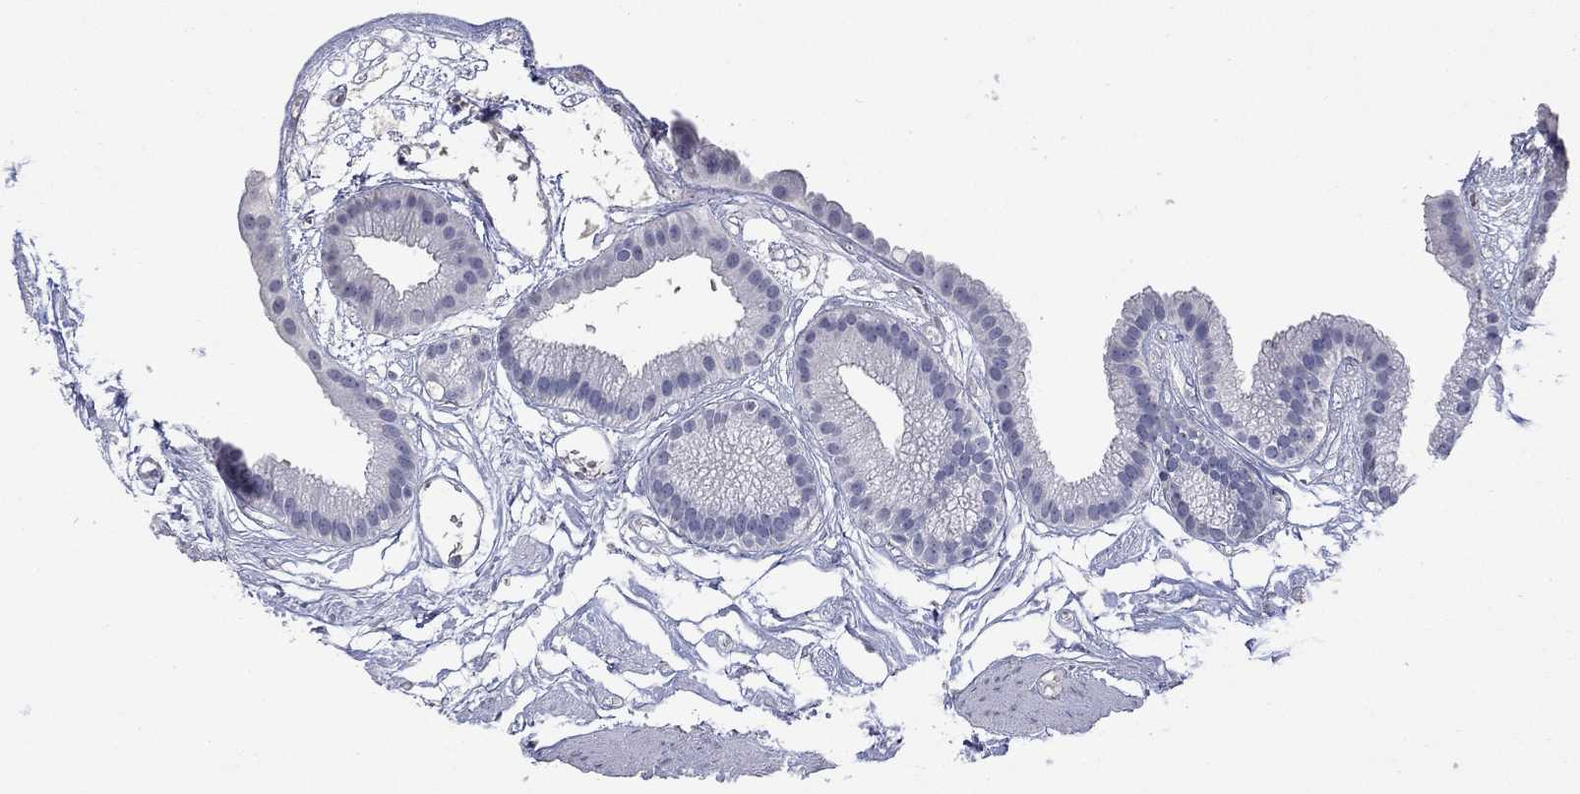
{"staining": {"intensity": "negative", "quantity": "none", "location": "none"}, "tissue": "gallbladder", "cell_type": "Glandular cells", "image_type": "normal", "snomed": [{"axis": "morphology", "description": "Normal tissue, NOS"}, {"axis": "topography", "description": "Gallbladder"}], "caption": "Glandular cells are negative for protein expression in unremarkable human gallbladder. (DAB immunohistochemistry with hematoxylin counter stain).", "gene": "SLC51A", "patient": {"sex": "female", "age": 45}}